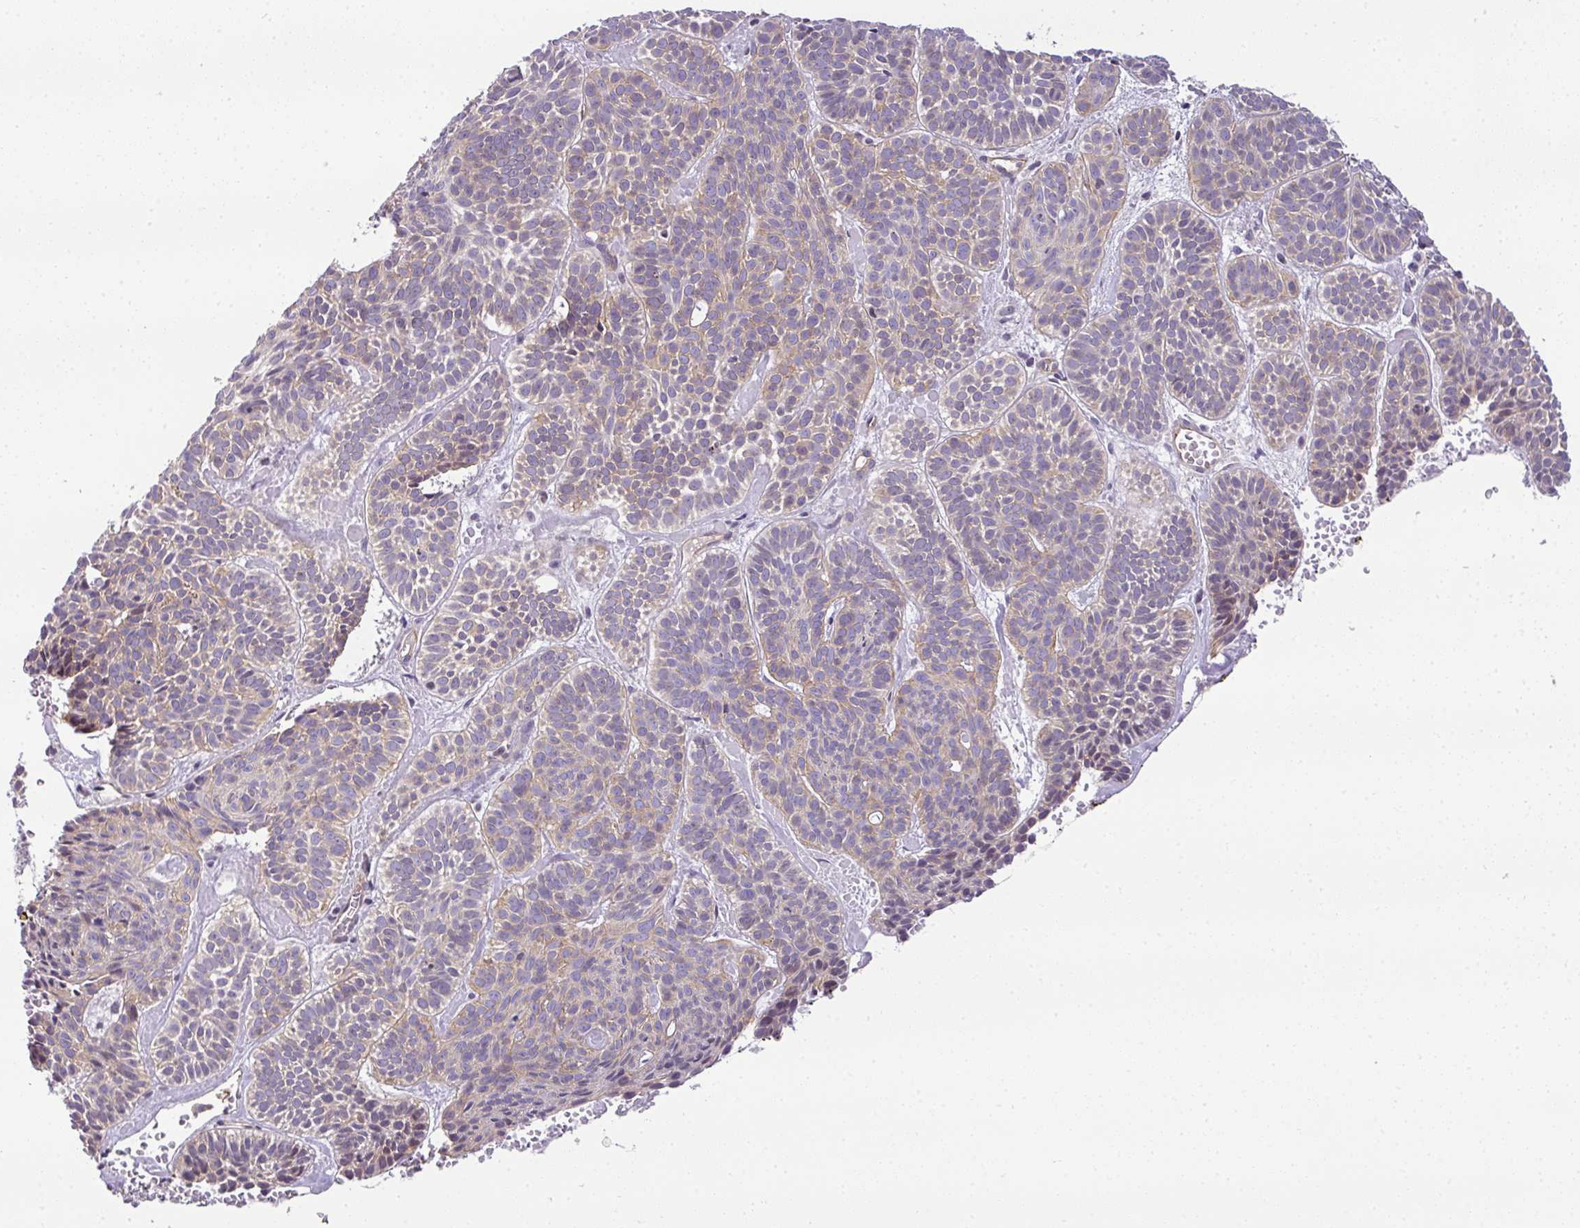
{"staining": {"intensity": "weak", "quantity": "<25%", "location": "cytoplasmic/membranous"}, "tissue": "skin cancer", "cell_type": "Tumor cells", "image_type": "cancer", "snomed": [{"axis": "morphology", "description": "Basal cell carcinoma"}, {"axis": "topography", "description": "Skin"}], "caption": "DAB (3,3'-diaminobenzidine) immunohistochemical staining of basal cell carcinoma (skin) shows no significant staining in tumor cells.", "gene": "OR11H4", "patient": {"sex": "male", "age": 85}}